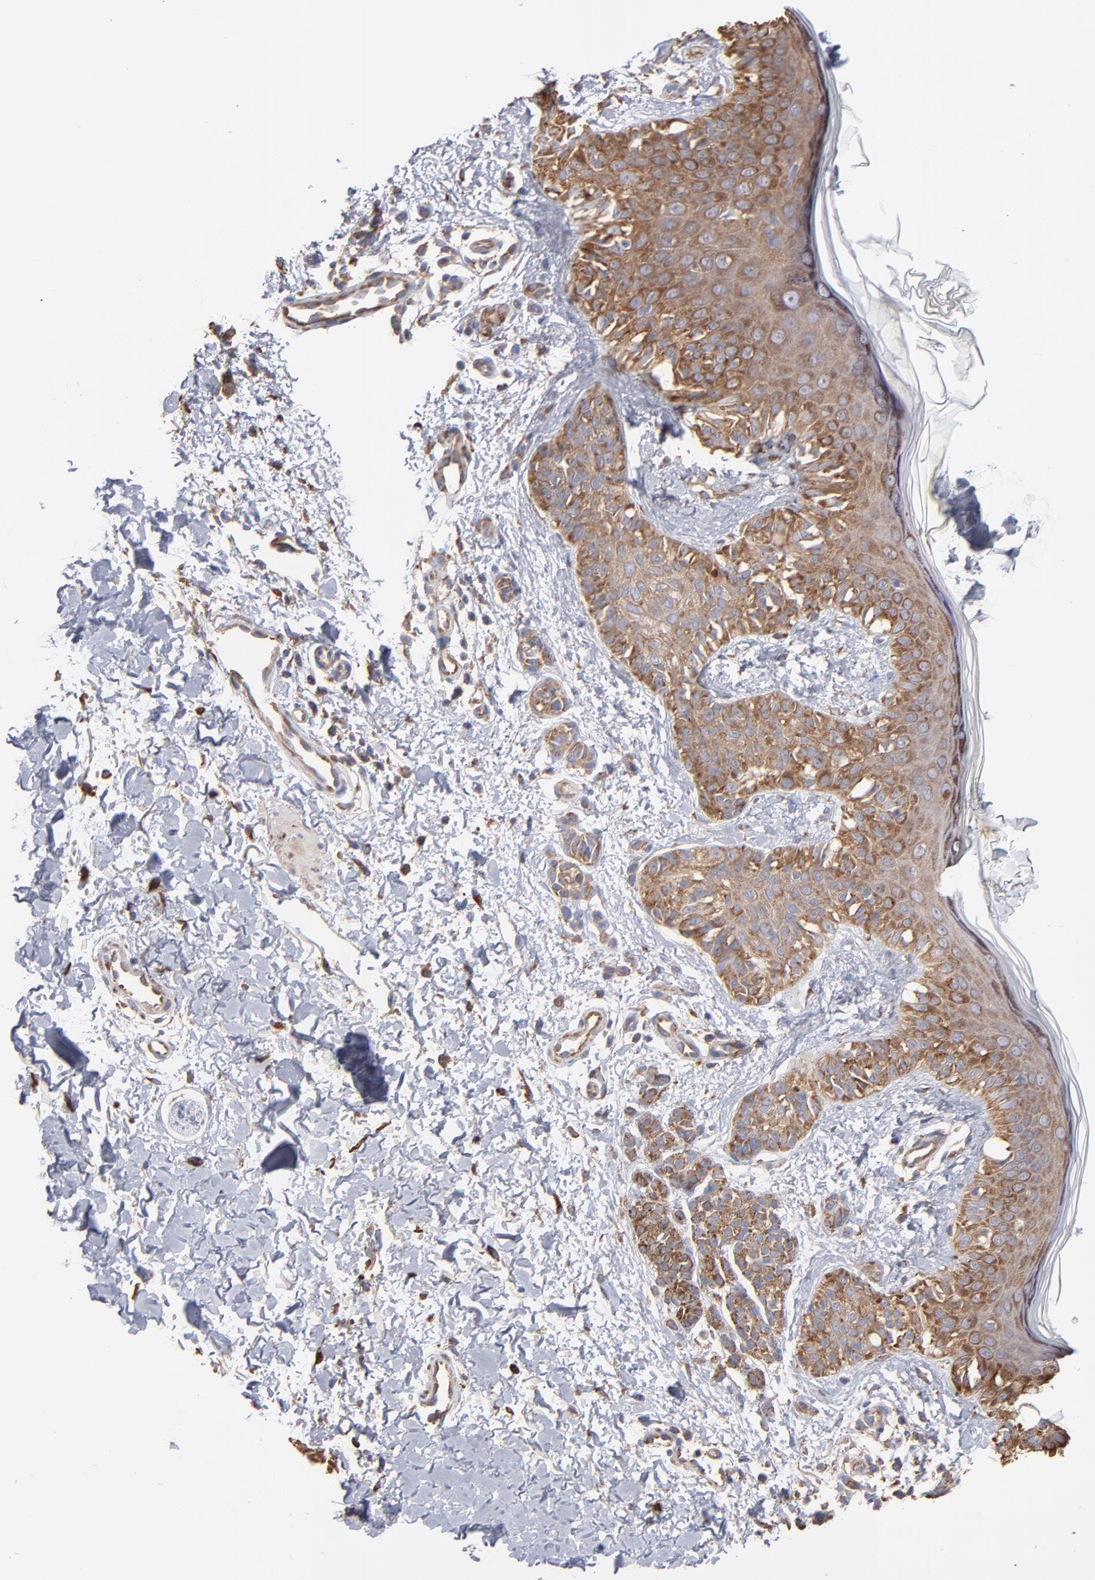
{"staining": {"intensity": "moderate", "quantity": ">75%", "location": "cytoplasmic/membranous"}, "tissue": "melanoma", "cell_type": "Tumor cells", "image_type": "cancer", "snomed": [{"axis": "morphology", "description": "Normal tissue, NOS"}, {"axis": "morphology", "description": "Malignant melanoma, NOS"}, {"axis": "topography", "description": "Skin"}], "caption": "DAB immunohistochemical staining of melanoma reveals moderate cytoplasmic/membranous protein staining in about >75% of tumor cells.", "gene": "RPL3", "patient": {"sex": "male", "age": 83}}